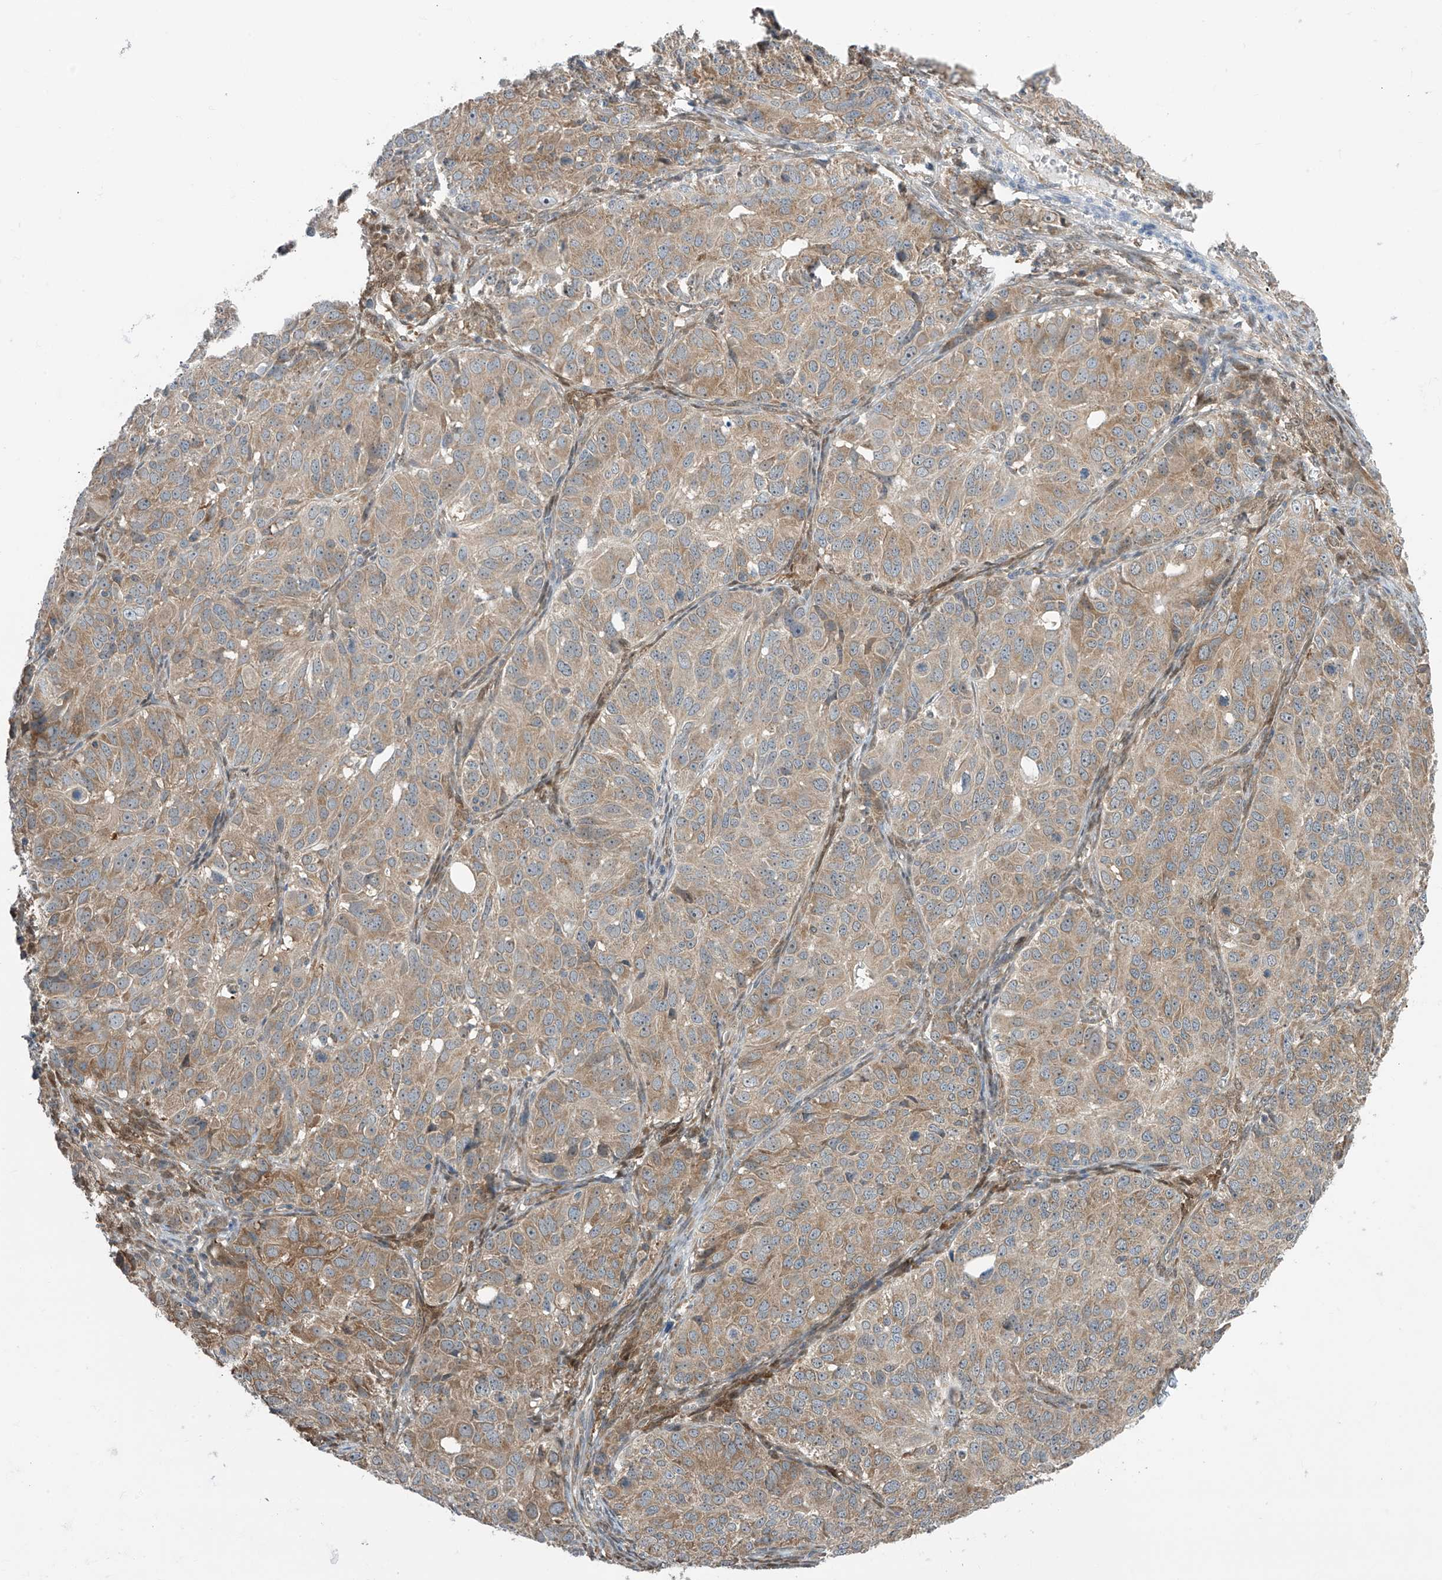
{"staining": {"intensity": "moderate", "quantity": ">75%", "location": "cytoplasmic/membranous"}, "tissue": "ovarian cancer", "cell_type": "Tumor cells", "image_type": "cancer", "snomed": [{"axis": "morphology", "description": "Carcinoma, endometroid"}, {"axis": "topography", "description": "Ovary"}], "caption": "A micrograph of ovarian endometroid carcinoma stained for a protein demonstrates moderate cytoplasmic/membranous brown staining in tumor cells. The staining was performed using DAB (3,3'-diaminobenzidine), with brown indicating positive protein expression. Nuclei are stained blue with hematoxylin.", "gene": "TTC38", "patient": {"sex": "female", "age": 51}}